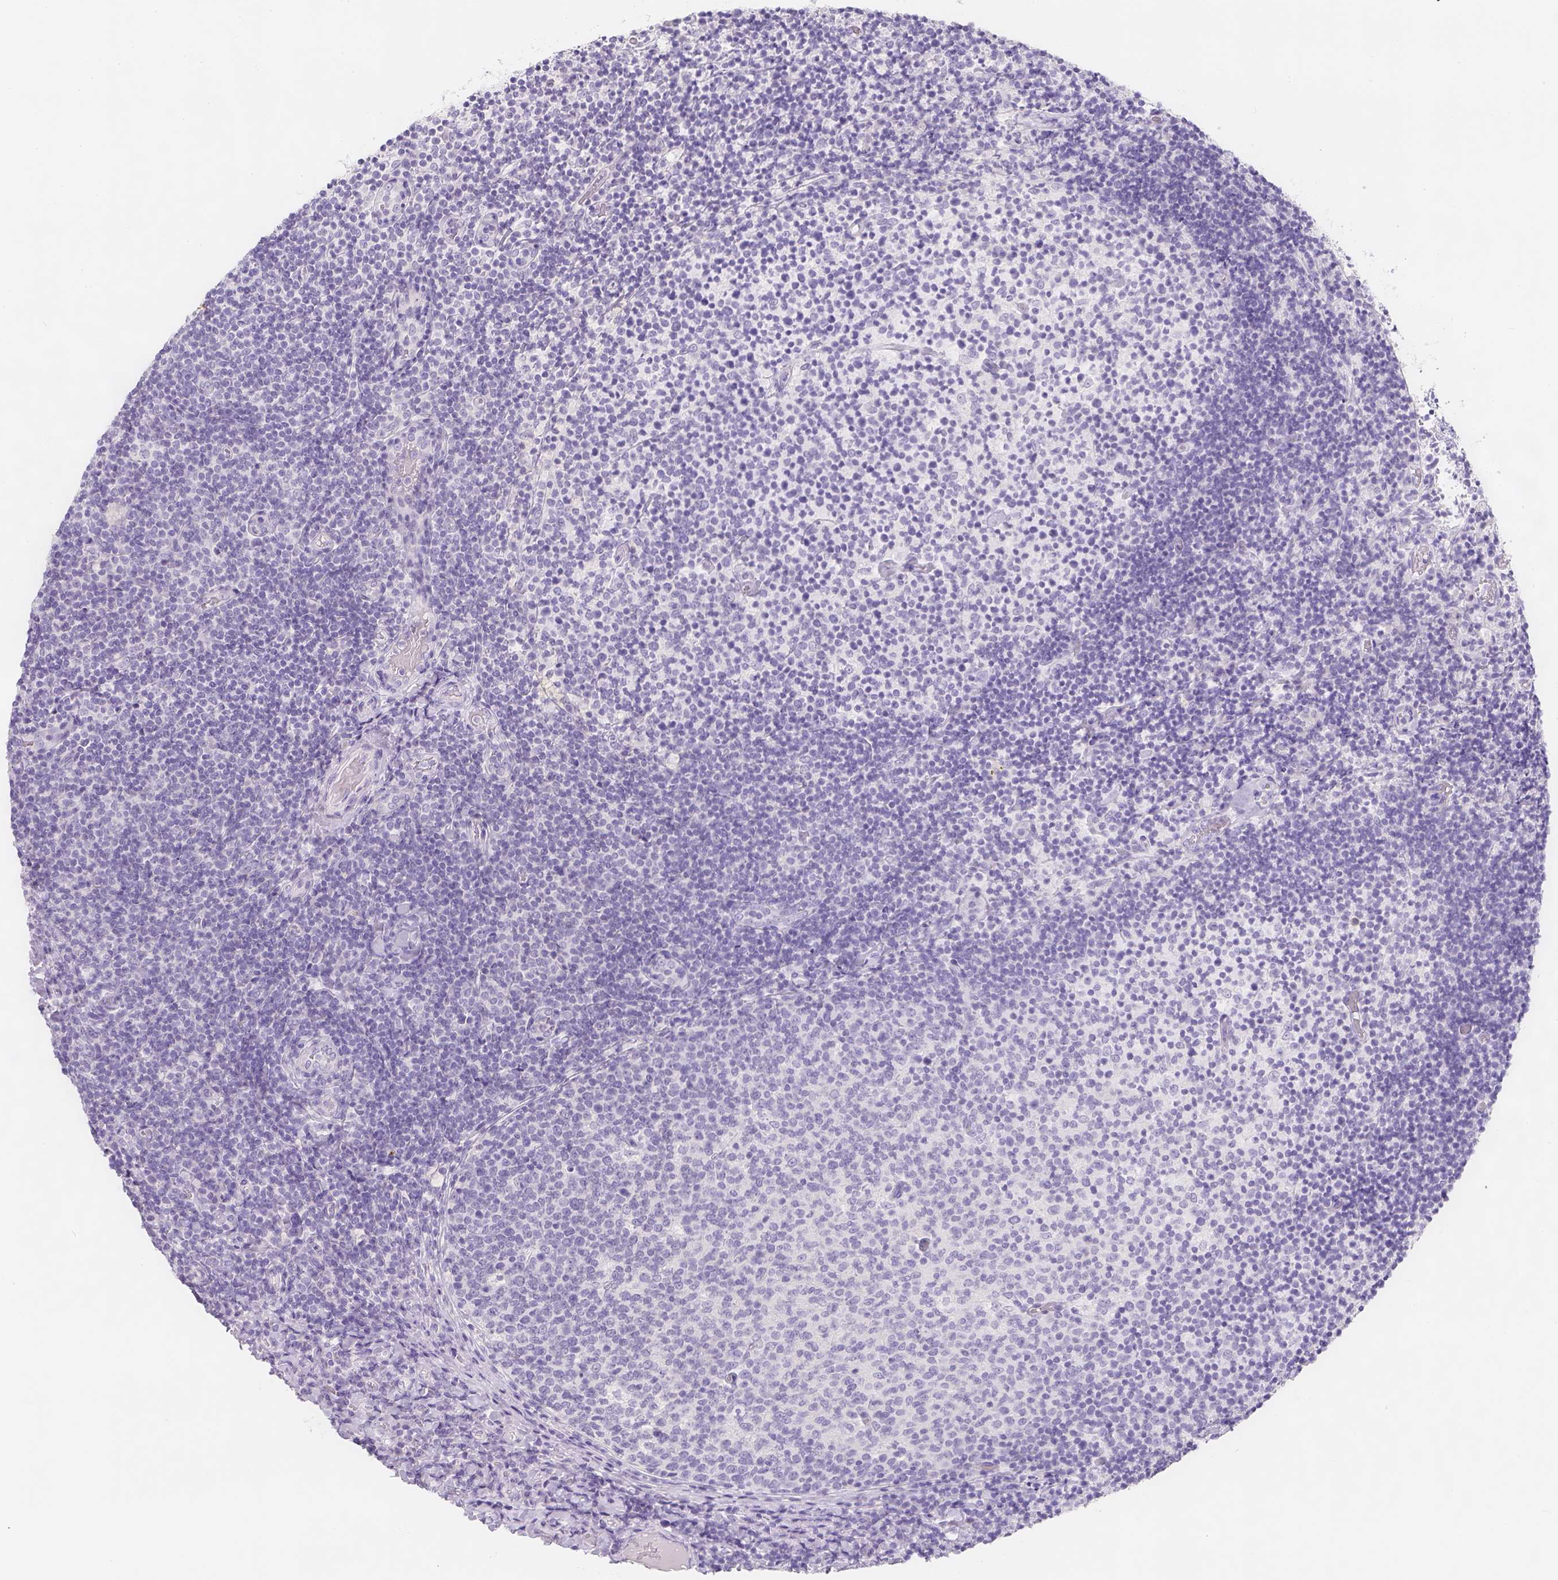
{"staining": {"intensity": "negative", "quantity": "none", "location": "none"}, "tissue": "tonsil", "cell_type": "Germinal center cells", "image_type": "normal", "snomed": [{"axis": "morphology", "description": "Normal tissue, NOS"}, {"axis": "topography", "description": "Tonsil"}], "caption": "This is an immunohistochemistry (IHC) photomicrograph of benign tonsil. There is no staining in germinal center cells.", "gene": "SLC18A1", "patient": {"sex": "female", "age": 10}}